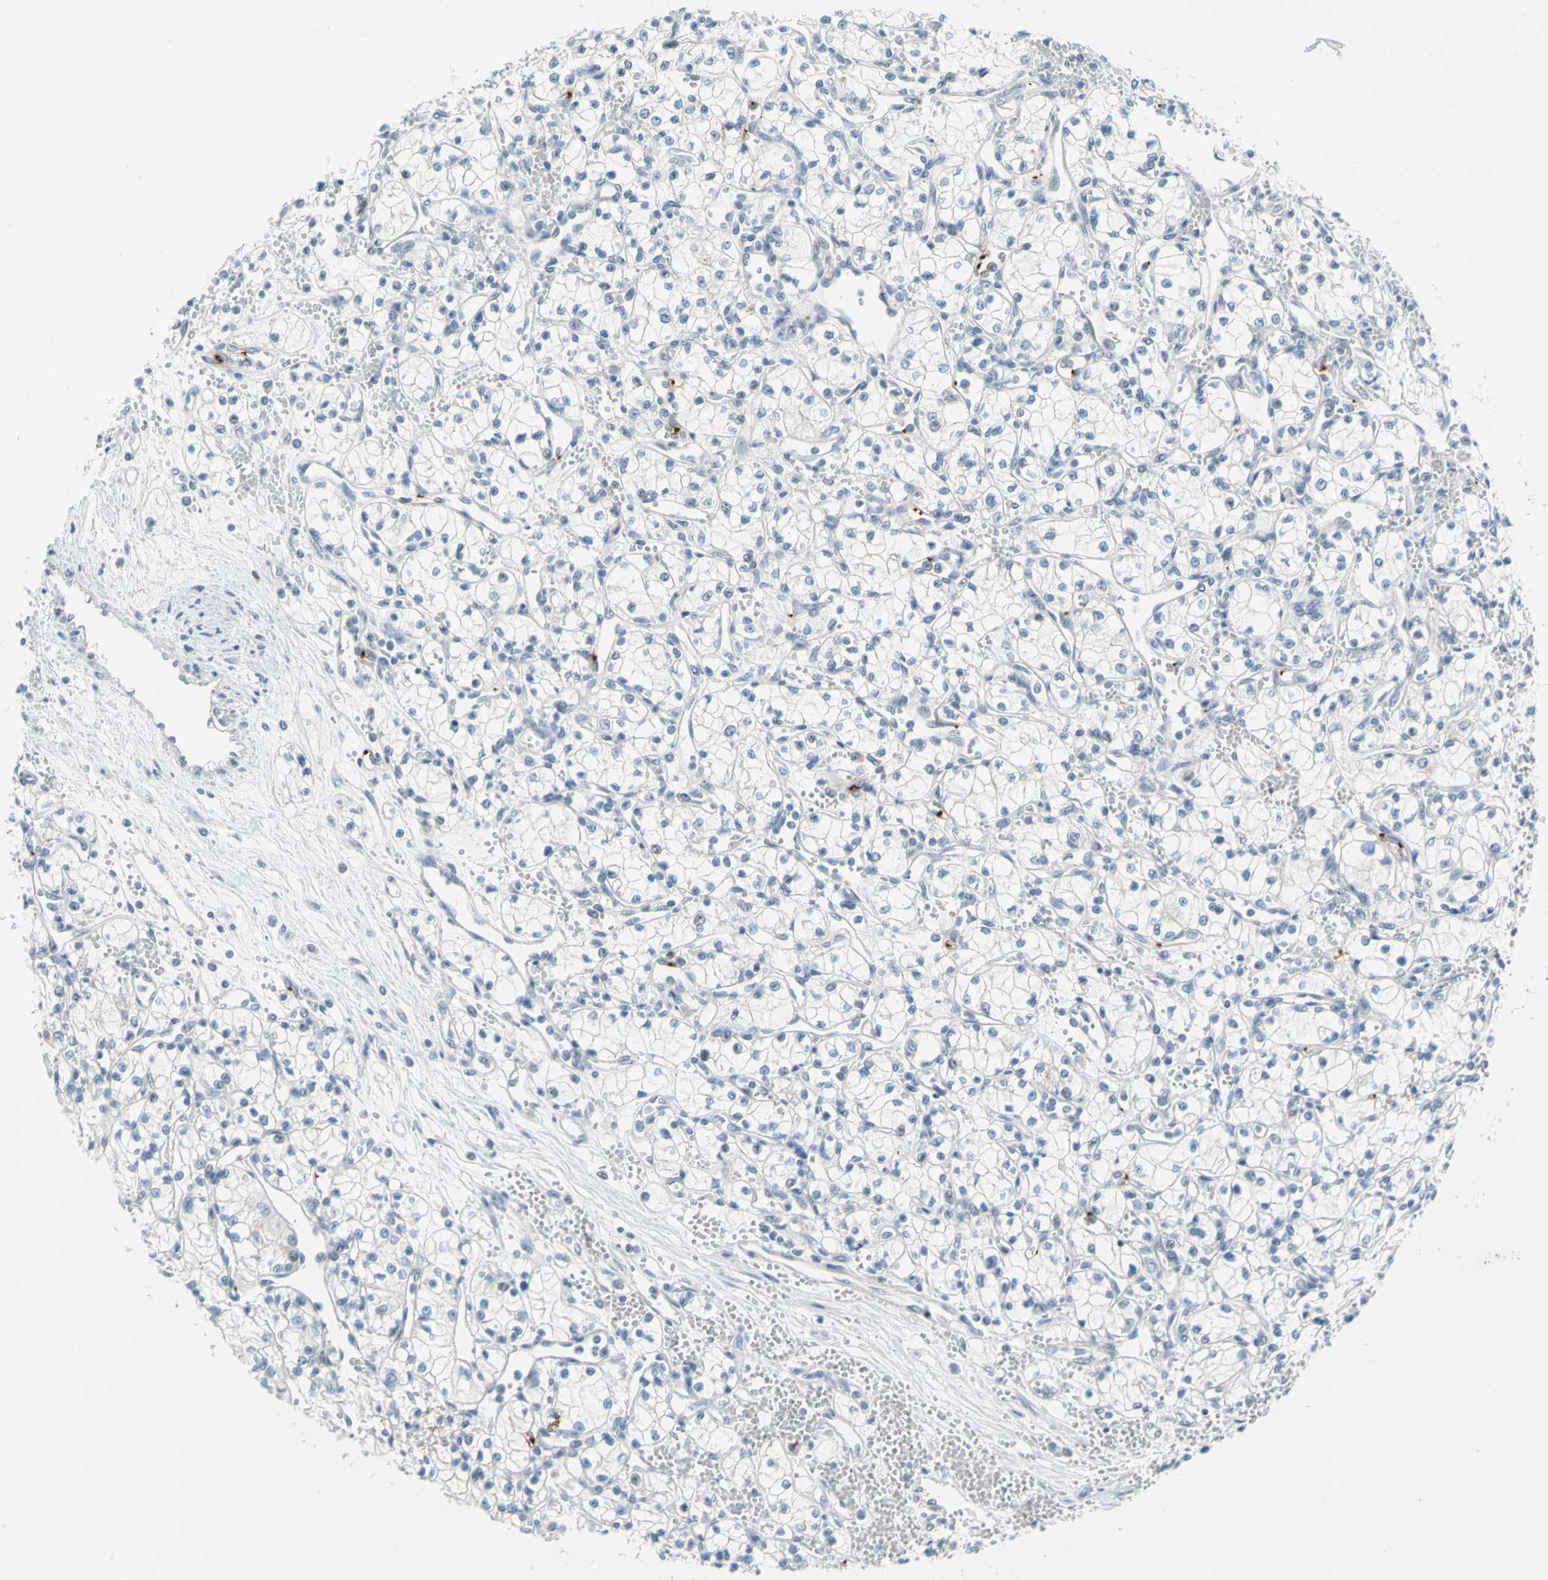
{"staining": {"intensity": "negative", "quantity": "none", "location": "none"}, "tissue": "renal cancer", "cell_type": "Tumor cells", "image_type": "cancer", "snomed": [{"axis": "morphology", "description": "Normal tissue, NOS"}, {"axis": "morphology", "description": "Adenocarcinoma, NOS"}, {"axis": "topography", "description": "Kidney"}], "caption": "High magnification brightfield microscopy of adenocarcinoma (renal) stained with DAB (brown) and counterstained with hematoxylin (blue): tumor cells show no significant positivity. The staining is performed using DAB (3,3'-diaminobenzidine) brown chromogen with nuclei counter-stained in using hematoxylin.", "gene": "PPBP", "patient": {"sex": "male", "age": 59}}